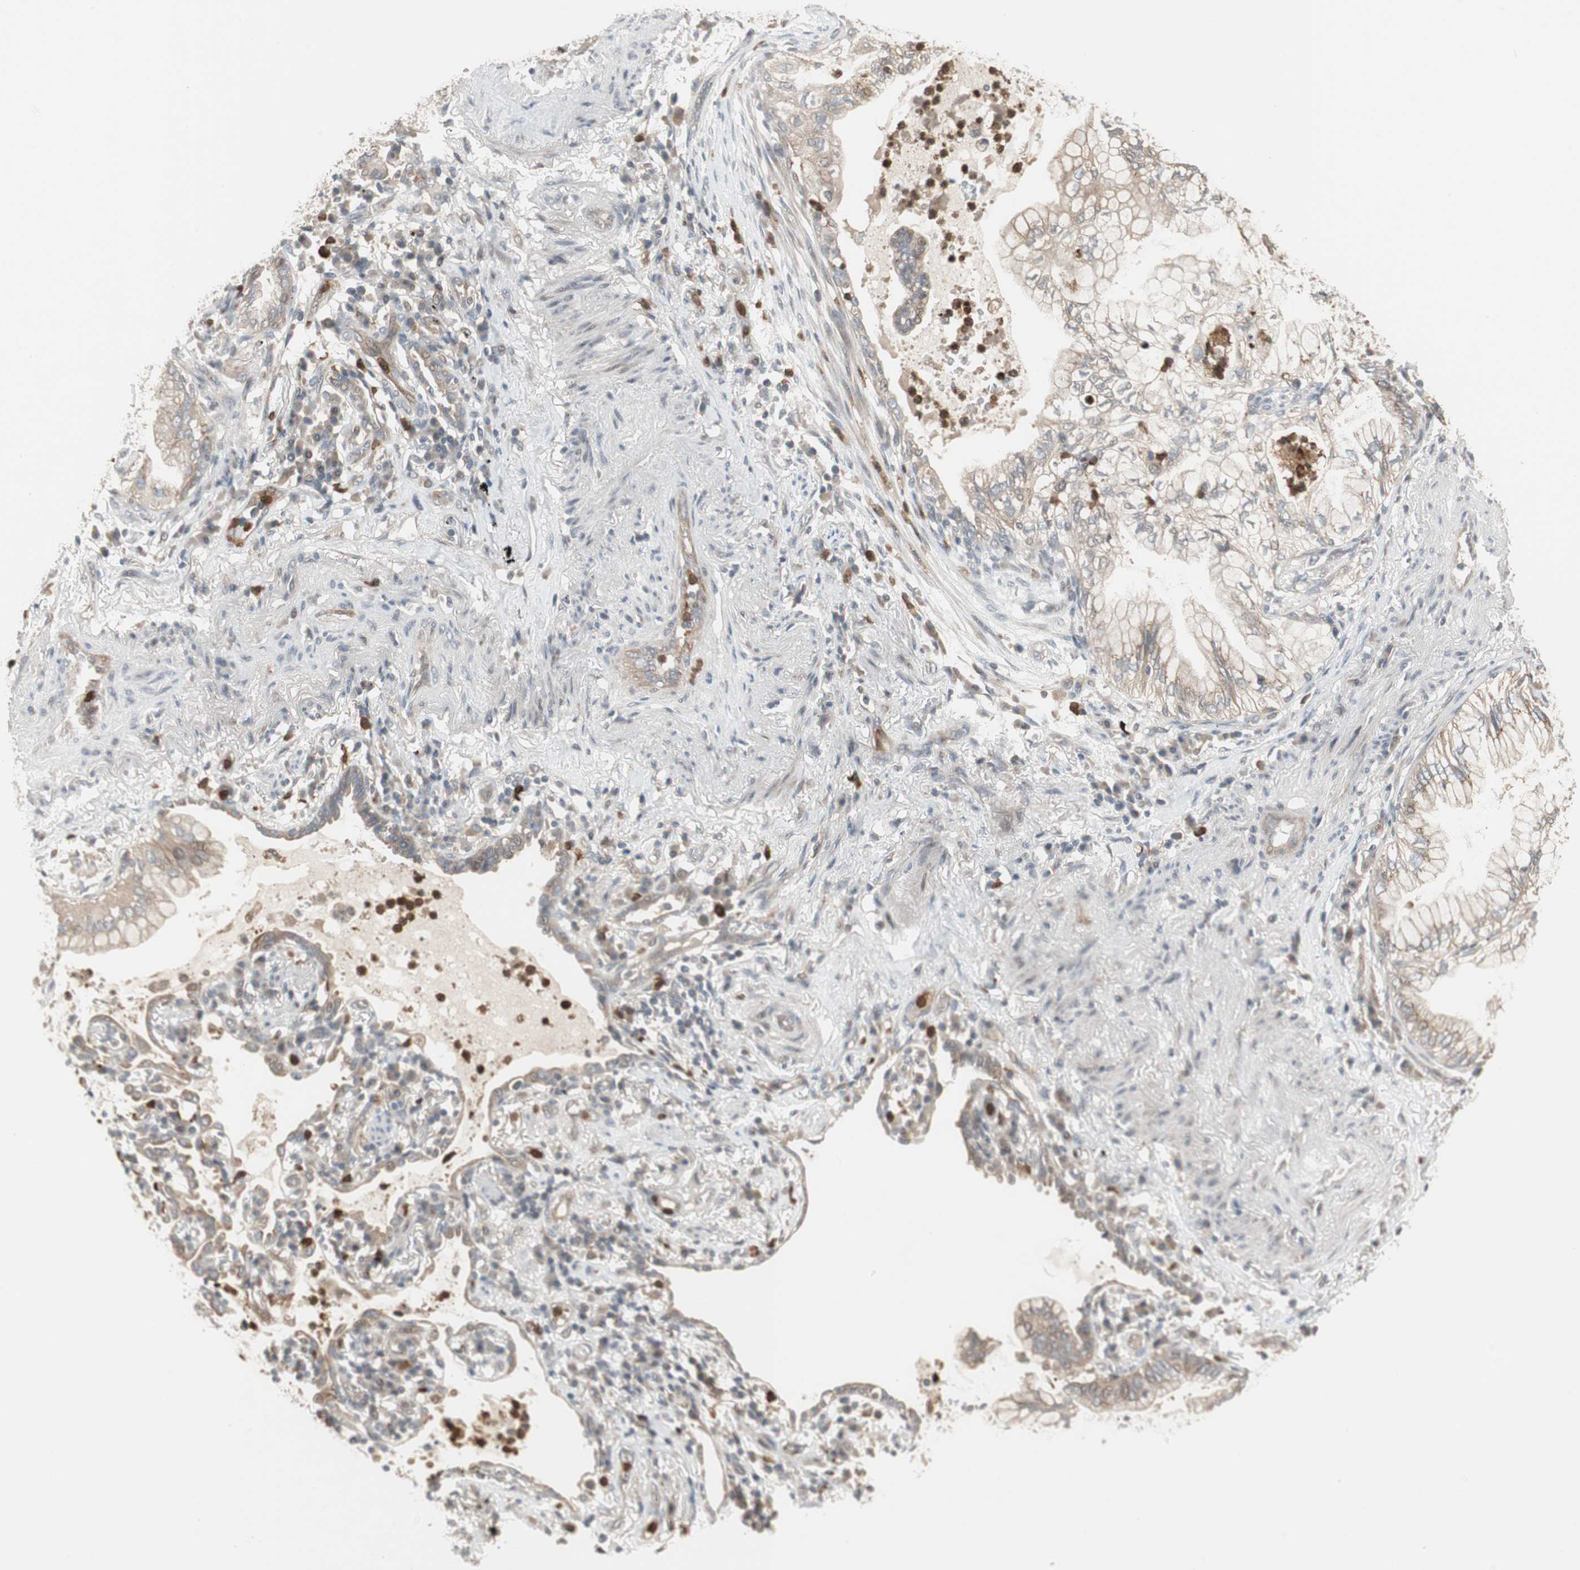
{"staining": {"intensity": "moderate", "quantity": ">75%", "location": "cytoplasmic/membranous"}, "tissue": "lung cancer", "cell_type": "Tumor cells", "image_type": "cancer", "snomed": [{"axis": "morphology", "description": "Adenocarcinoma, NOS"}, {"axis": "topography", "description": "Lung"}], "caption": "IHC histopathology image of neoplastic tissue: human adenocarcinoma (lung) stained using immunohistochemistry reveals medium levels of moderate protein expression localized specifically in the cytoplasmic/membranous of tumor cells, appearing as a cytoplasmic/membranous brown color.", "gene": "SNX4", "patient": {"sex": "female", "age": 70}}